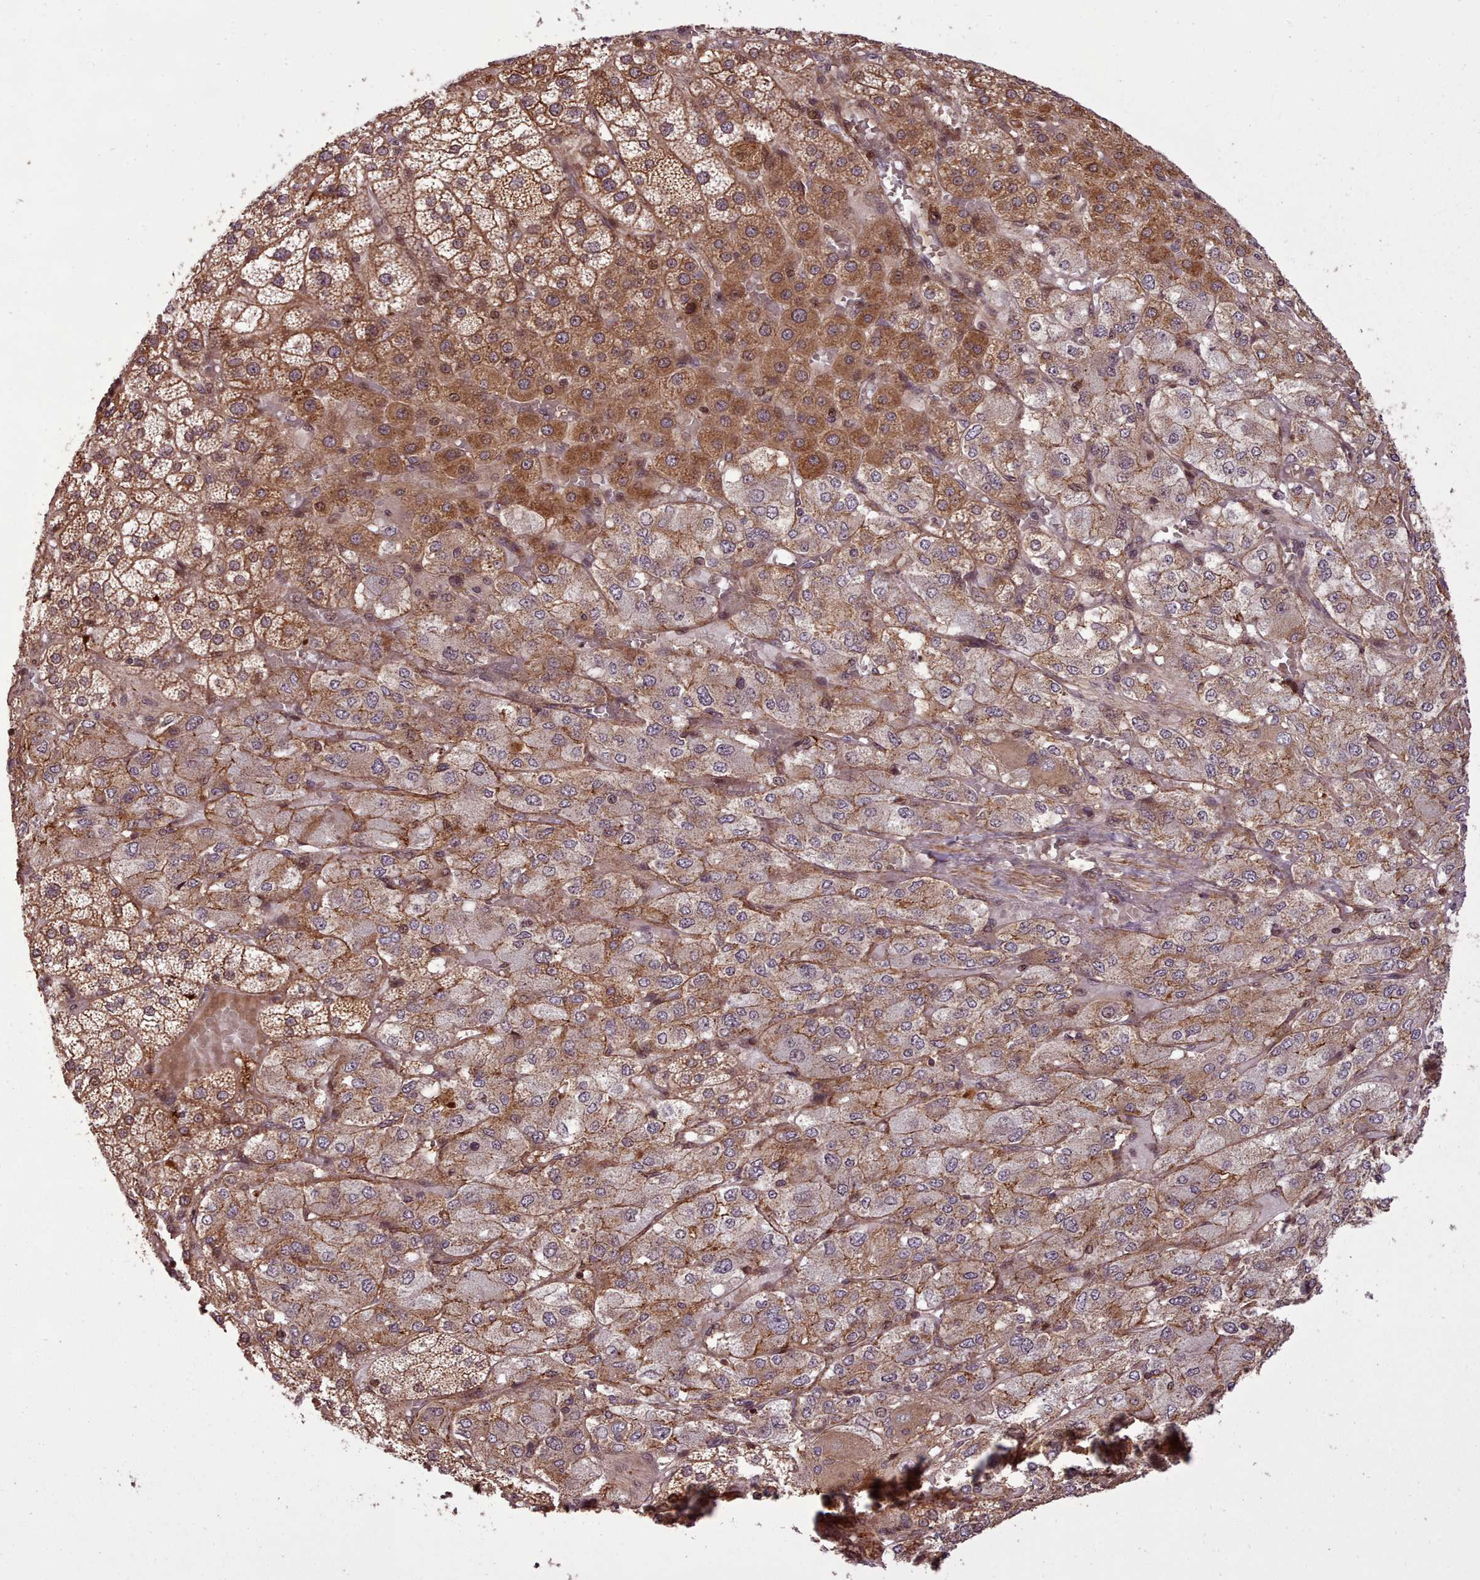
{"staining": {"intensity": "strong", "quantity": ">75%", "location": "cytoplasmic/membranous,nuclear"}, "tissue": "adrenal gland", "cell_type": "Glandular cells", "image_type": "normal", "snomed": [{"axis": "morphology", "description": "Normal tissue, NOS"}, {"axis": "topography", "description": "Adrenal gland"}], "caption": "Strong cytoplasmic/membranous,nuclear protein staining is seen in approximately >75% of glandular cells in adrenal gland.", "gene": "NLRP7", "patient": {"sex": "female", "age": 60}}